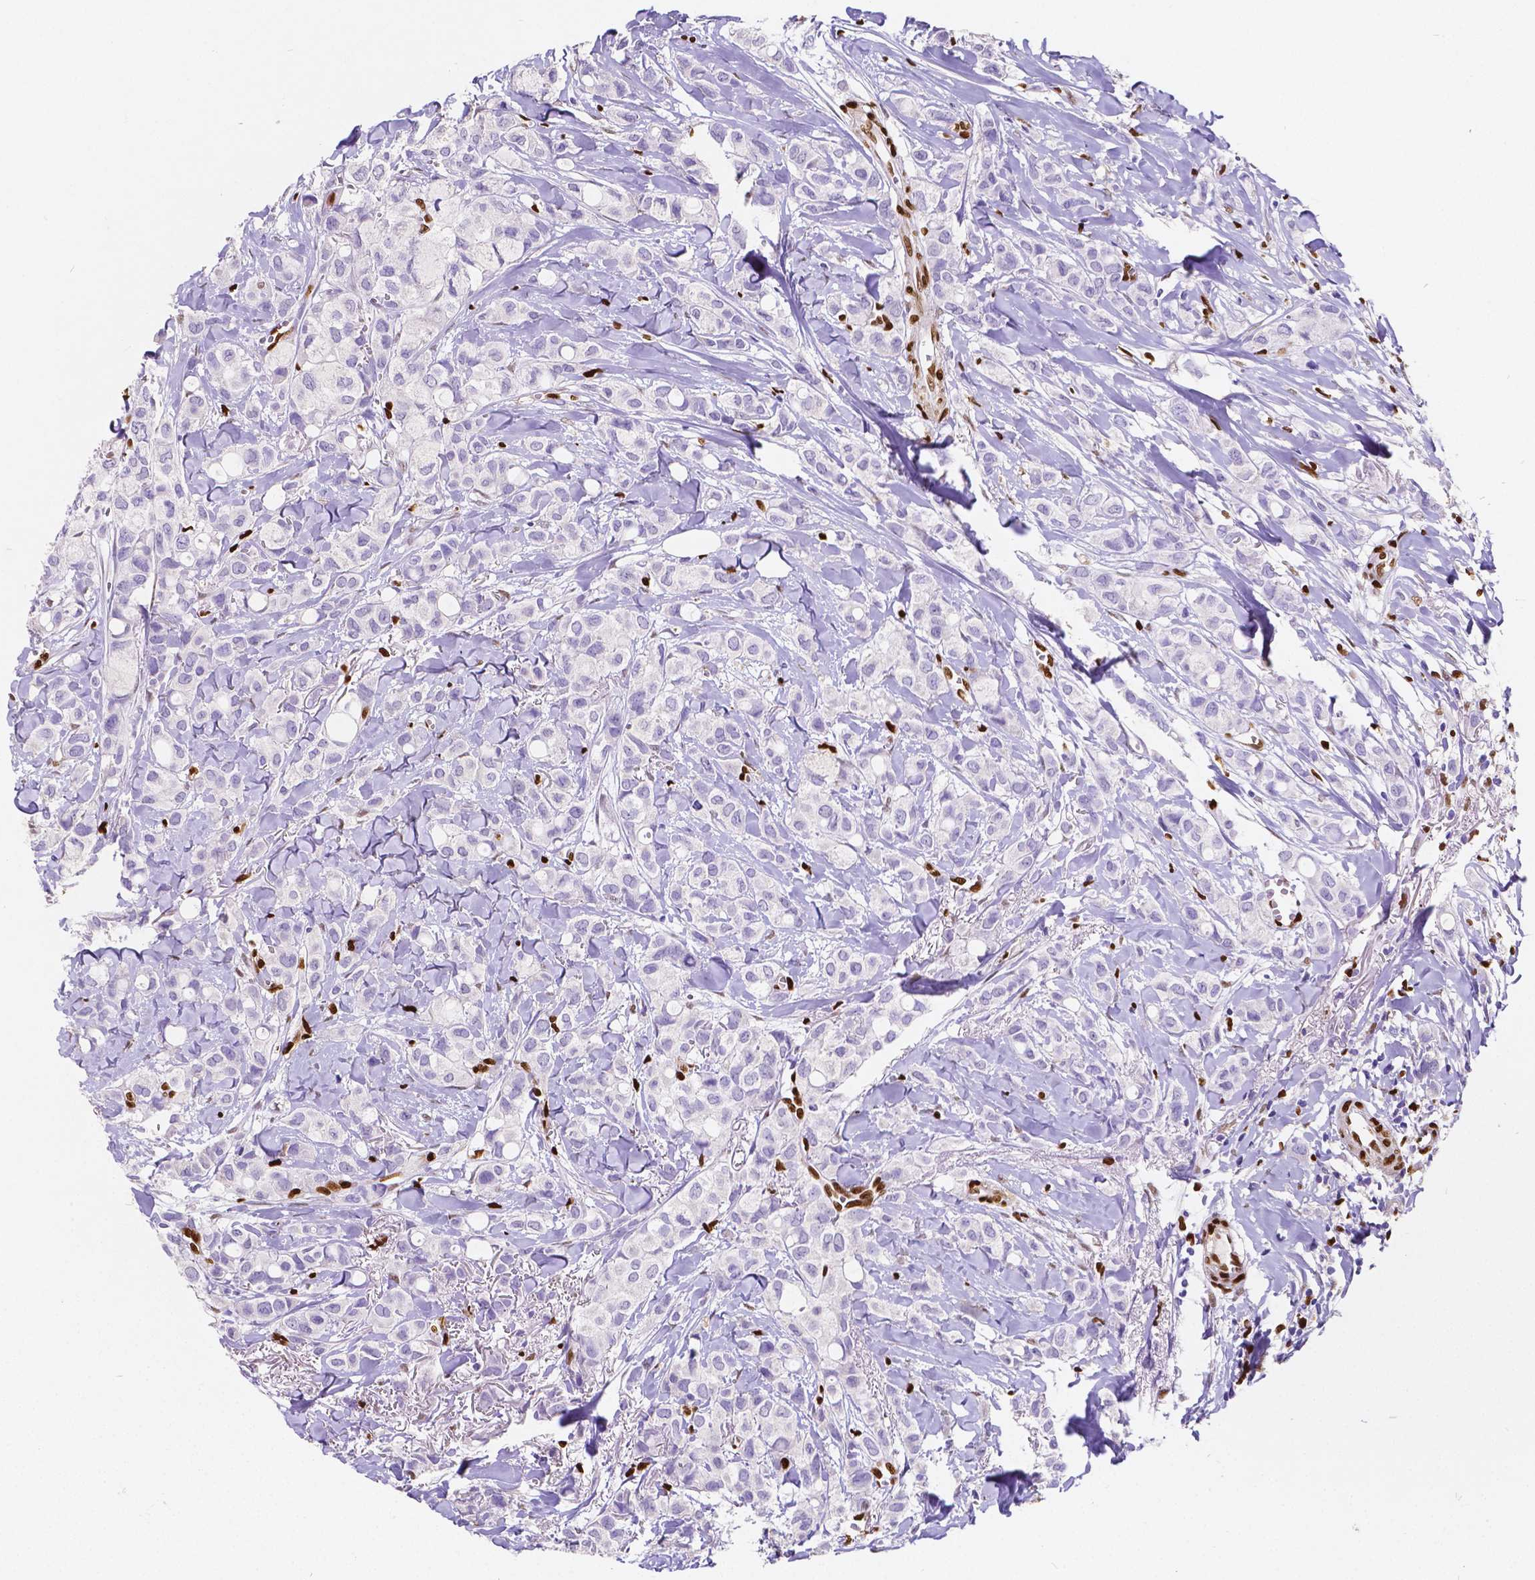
{"staining": {"intensity": "negative", "quantity": "none", "location": "none"}, "tissue": "breast cancer", "cell_type": "Tumor cells", "image_type": "cancer", "snomed": [{"axis": "morphology", "description": "Duct carcinoma"}, {"axis": "topography", "description": "Breast"}], "caption": "The histopathology image reveals no staining of tumor cells in breast cancer (intraductal carcinoma). The staining was performed using DAB (3,3'-diaminobenzidine) to visualize the protein expression in brown, while the nuclei were stained in blue with hematoxylin (Magnification: 20x).", "gene": "MEF2C", "patient": {"sex": "female", "age": 85}}